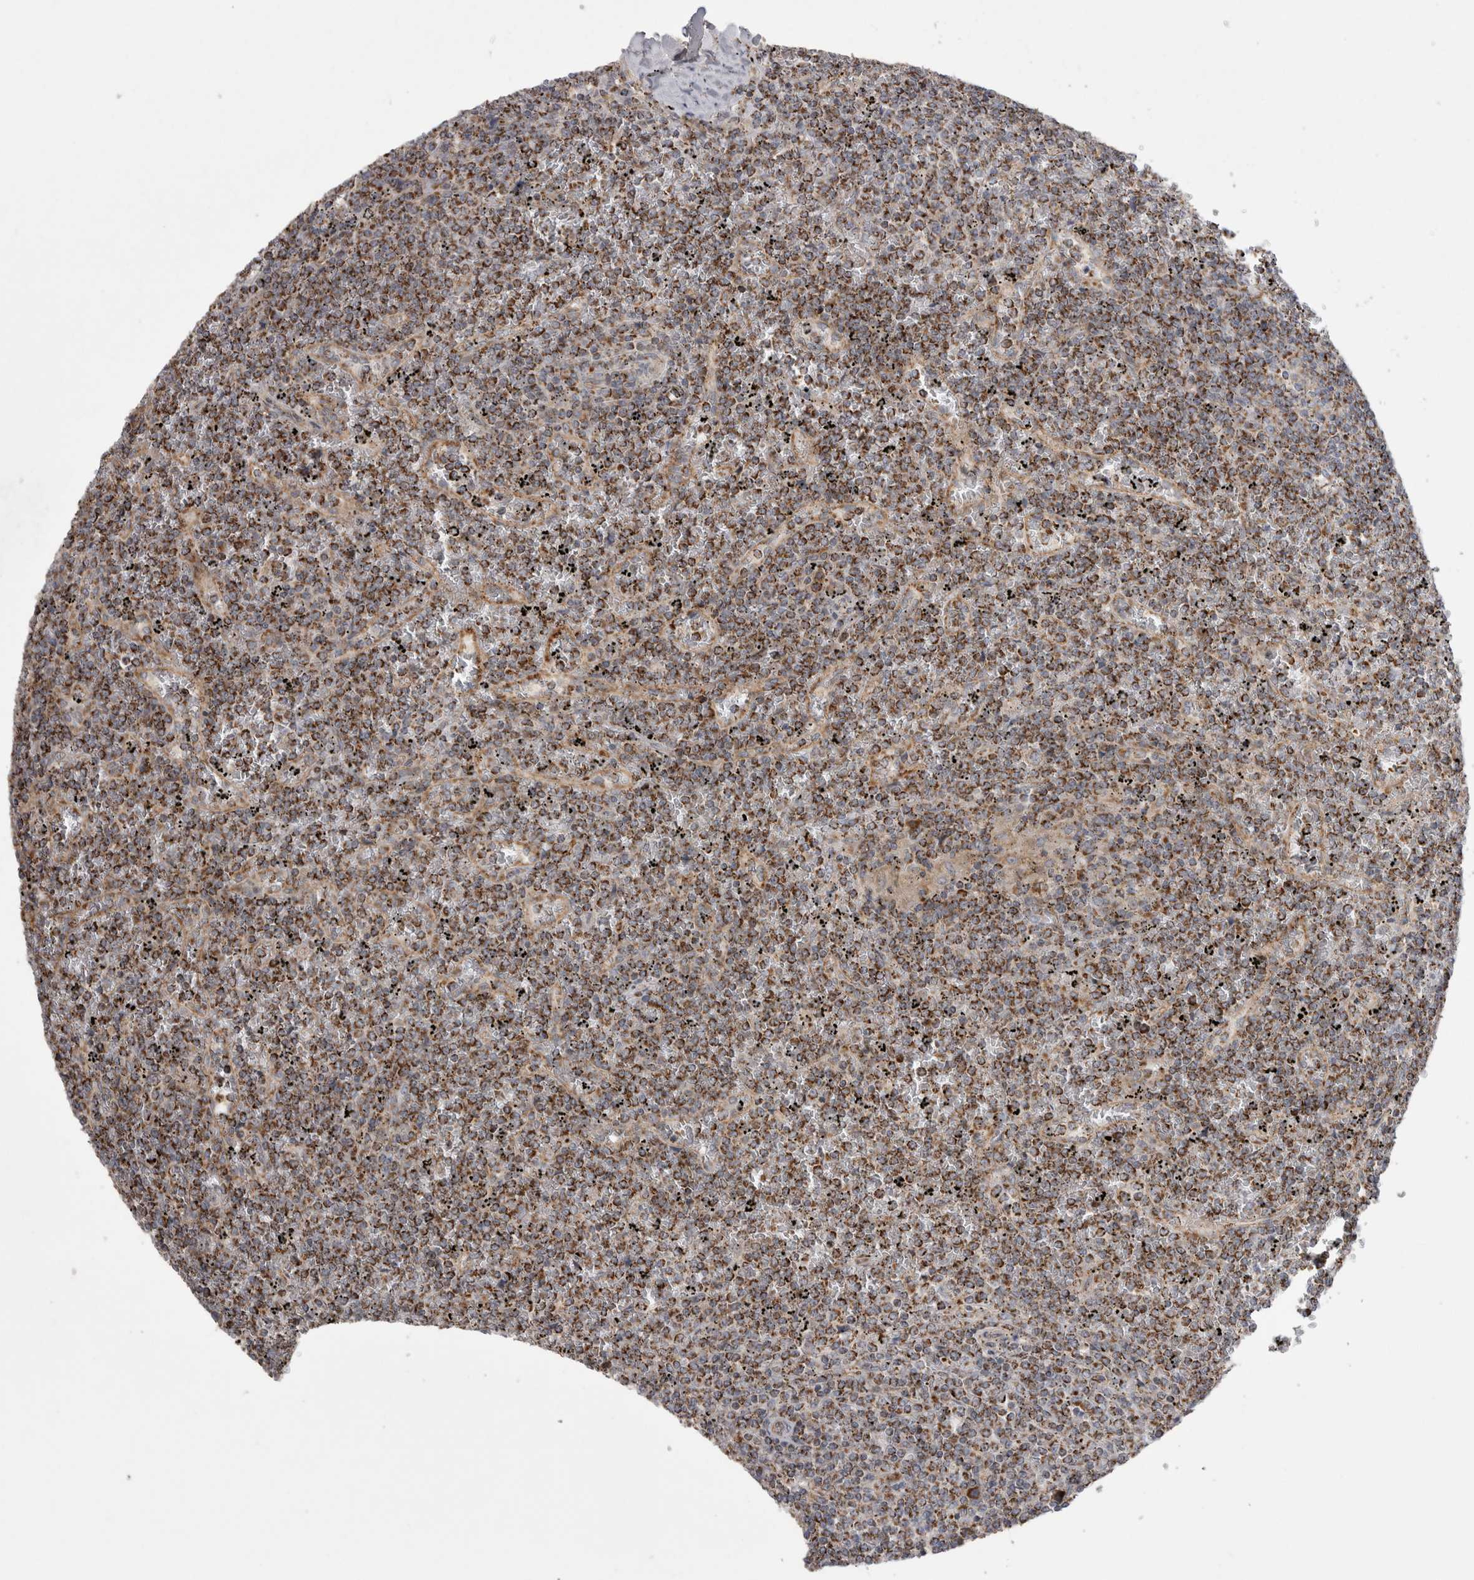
{"staining": {"intensity": "strong", "quantity": ">75%", "location": "cytoplasmic/membranous"}, "tissue": "lymphoma", "cell_type": "Tumor cells", "image_type": "cancer", "snomed": [{"axis": "morphology", "description": "Malignant lymphoma, non-Hodgkin's type, Low grade"}, {"axis": "topography", "description": "Spleen"}], "caption": "A photomicrograph of malignant lymphoma, non-Hodgkin's type (low-grade) stained for a protein shows strong cytoplasmic/membranous brown staining in tumor cells. The staining was performed using DAB (3,3'-diaminobenzidine), with brown indicating positive protein expression. Nuclei are stained blue with hematoxylin.", "gene": "DARS2", "patient": {"sex": "female", "age": 19}}